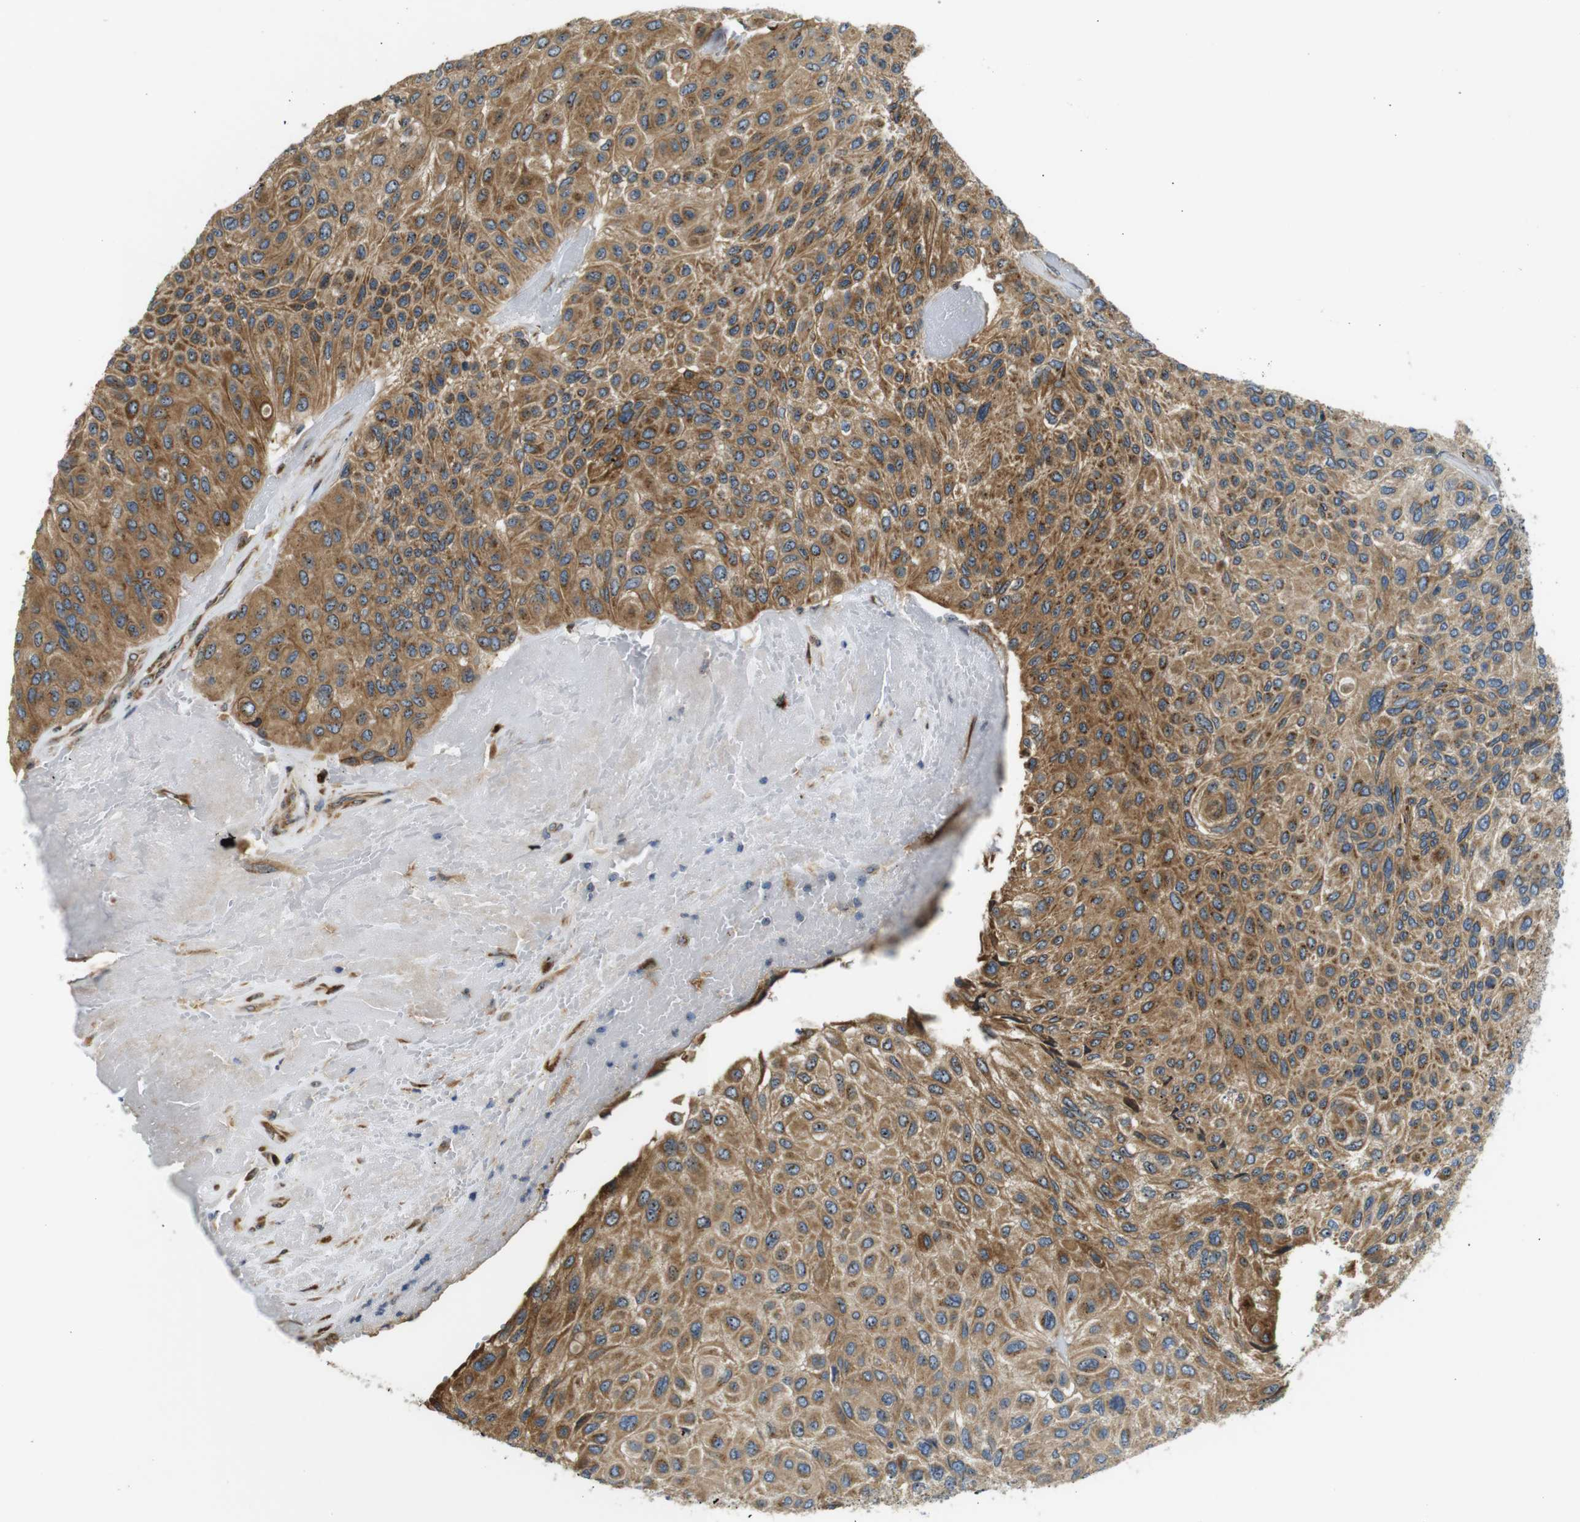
{"staining": {"intensity": "moderate", "quantity": ">75%", "location": "cytoplasmic/membranous"}, "tissue": "urothelial cancer", "cell_type": "Tumor cells", "image_type": "cancer", "snomed": [{"axis": "morphology", "description": "Urothelial carcinoma, High grade"}, {"axis": "topography", "description": "Urinary bladder"}], "caption": "High-grade urothelial carcinoma tissue exhibits moderate cytoplasmic/membranous positivity in approximately >75% of tumor cells The staining is performed using DAB brown chromogen to label protein expression. The nuclei are counter-stained blue using hematoxylin.", "gene": "TMEM143", "patient": {"sex": "male", "age": 66}}